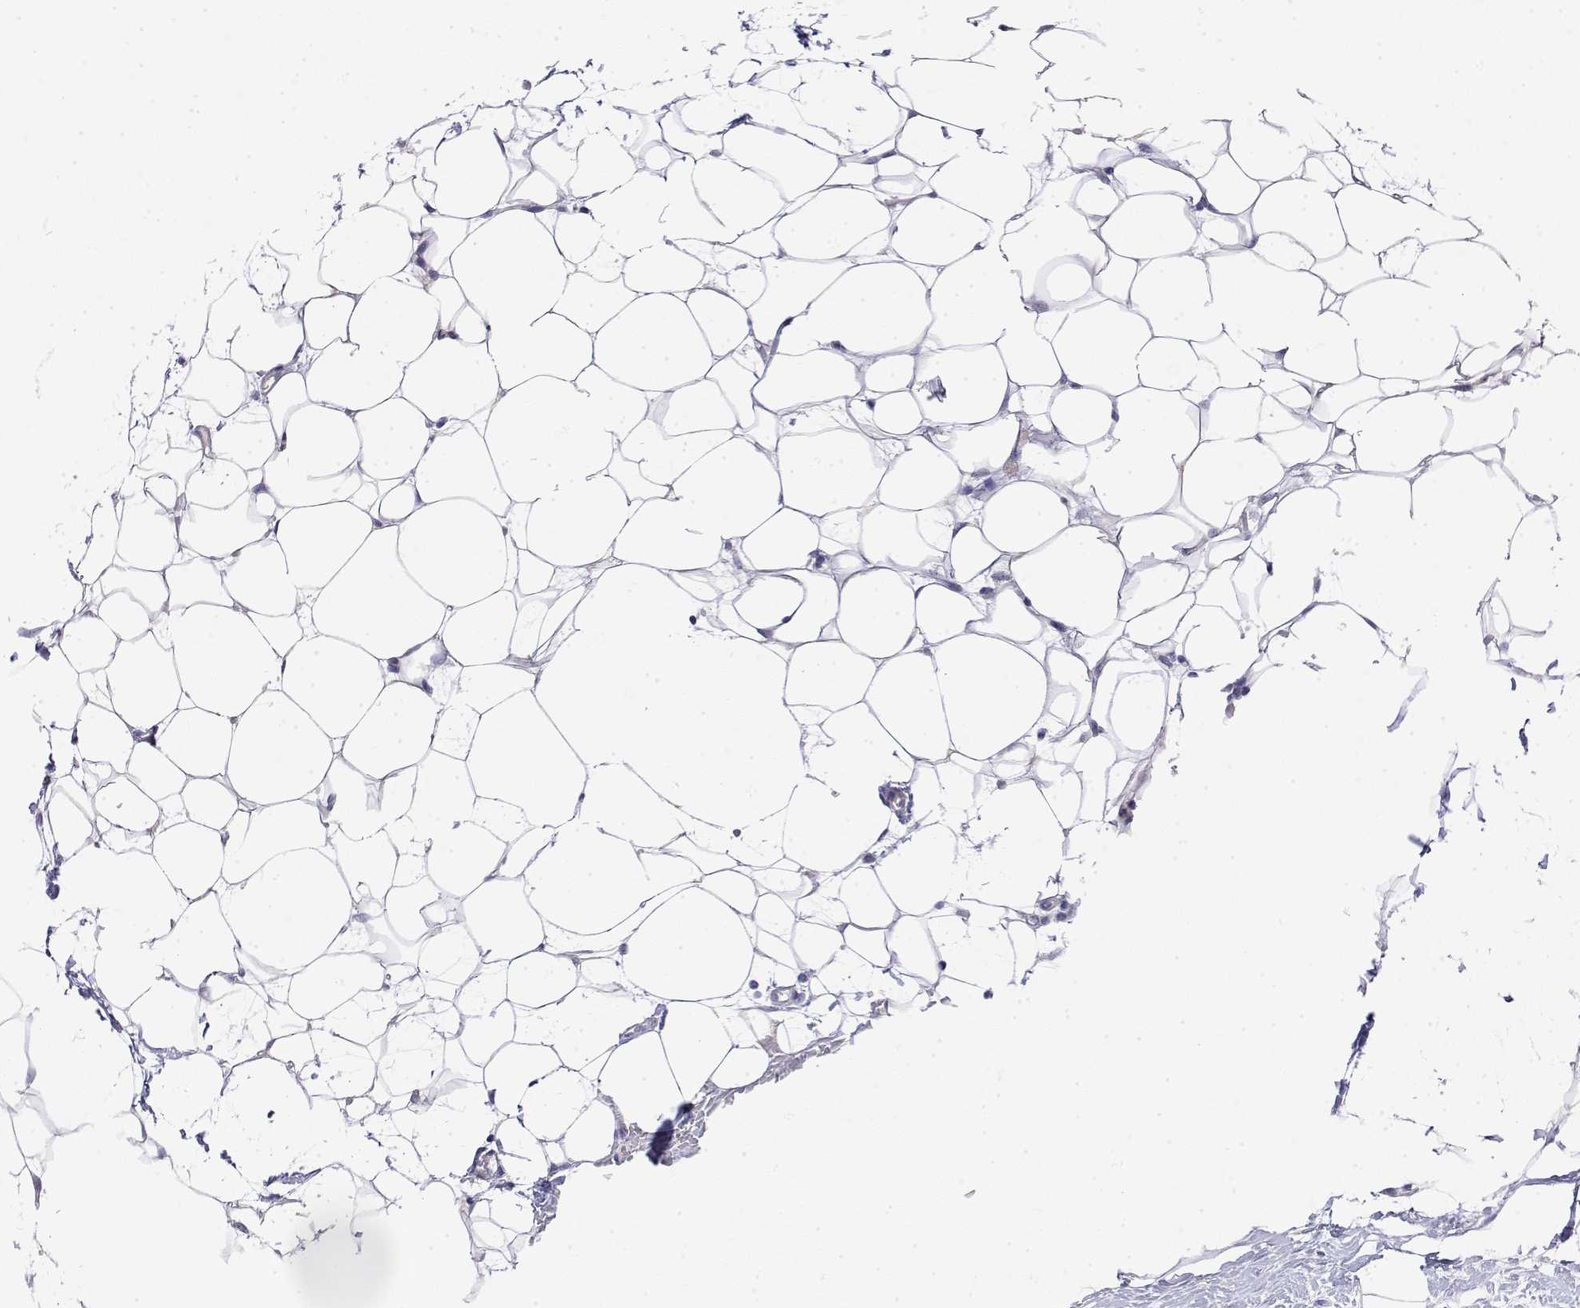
{"staining": {"intensity": "negative", "quantity": "none", "location": "none"}, "tissue": "breast cancer", "cell_type": "Tumor cells", "image_type": "cancer", "snomed": [{"axis": "morphology", "description": "Lobular carcinoma"}, {"axis": "topography", "description": "Breast"}], "caption": "Immunohistochemistry (IHC) of lobular carcinoma (breast) demonstrates no staining in tumor cells.", "gene": "LY6D", "patient": {"sex": "female", "age": 49}}